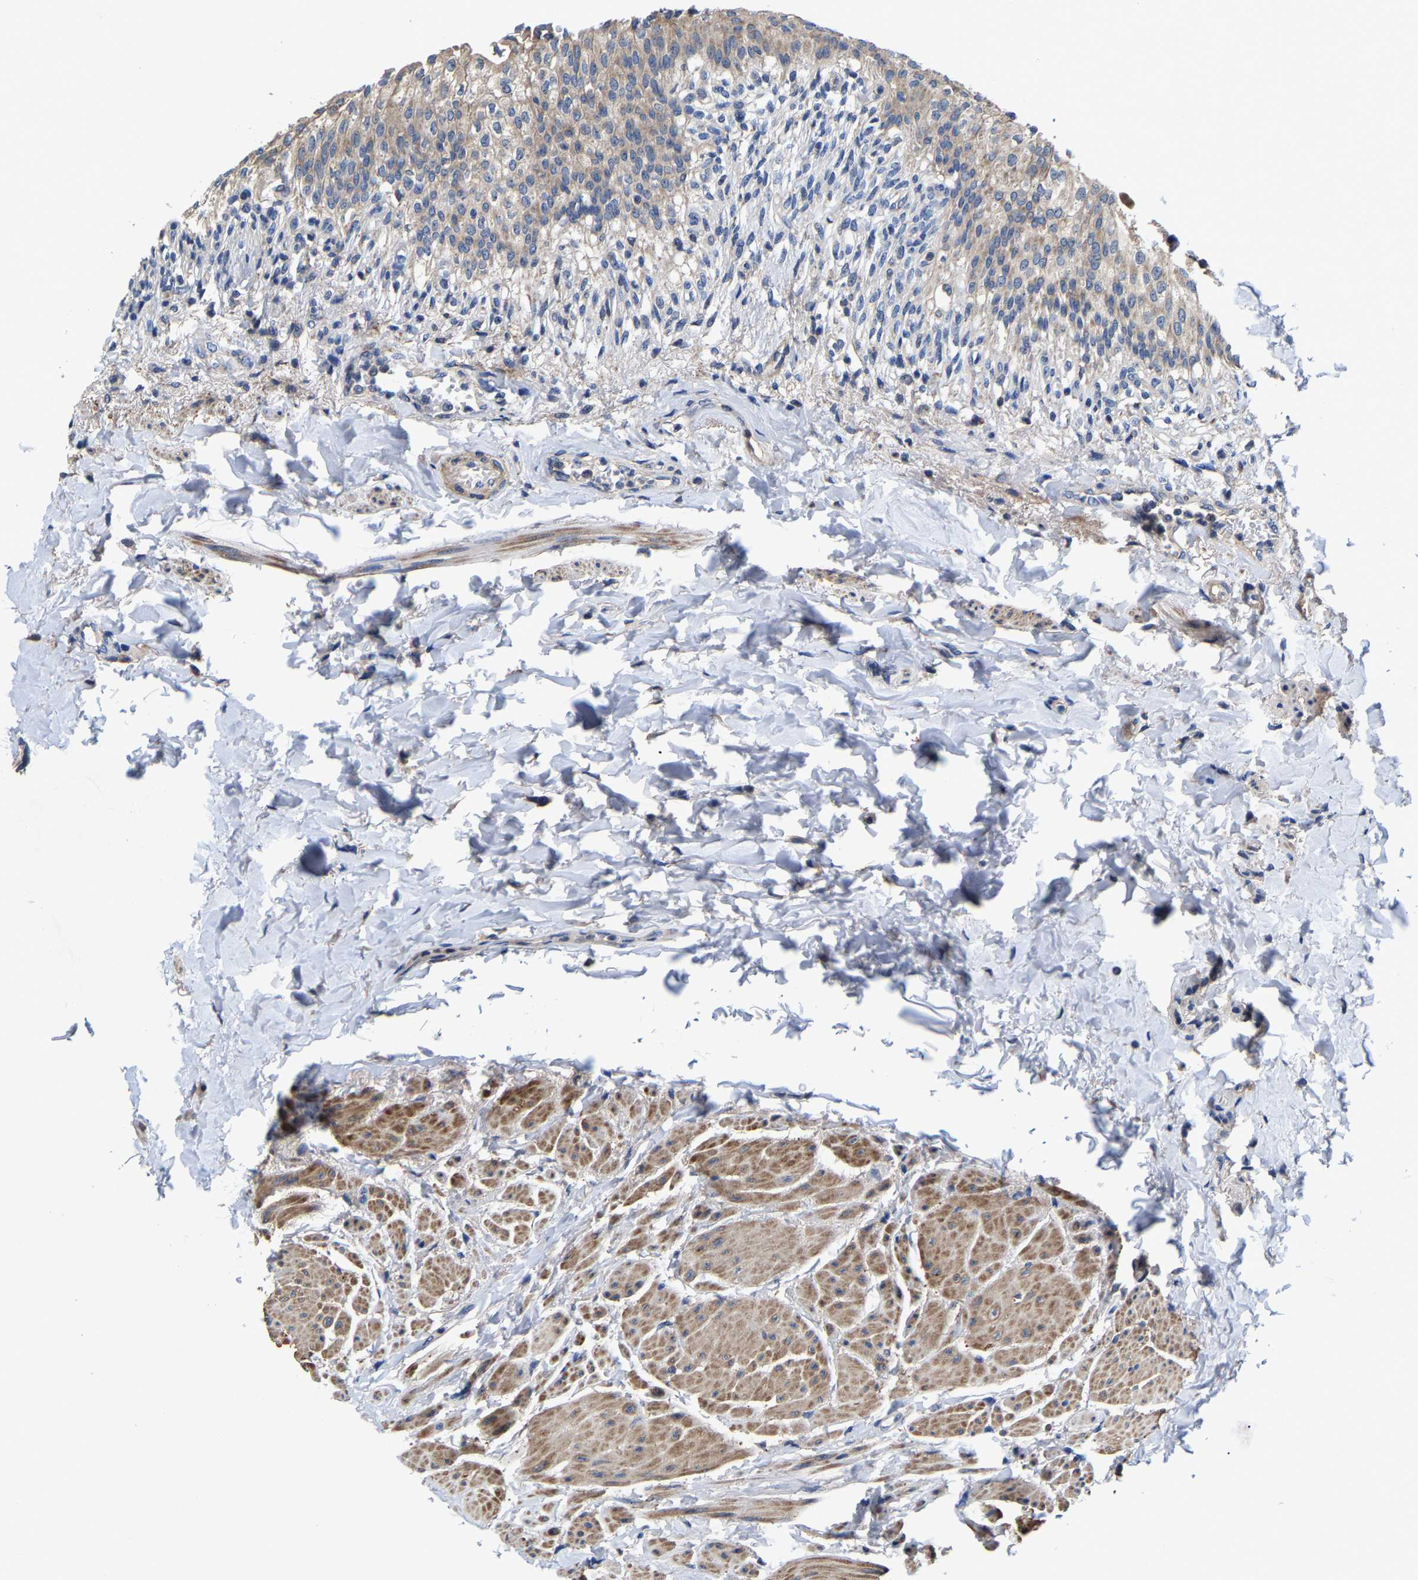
{"staining": {"intensity": "moderate", "quantity": ">75%", "location": "cytoplasmic/membranous"}, "tissue": "urinary bladder", "cell_type": "Urothelial cells", "image_type": "normal", "snomed": [{"axis": "morphology", "description": "Normal tissue, NOS"}, {"axis": "topography", "description": "Urinary bladder"}], "caption": "Urothelial cells display medium levels of moderate cytoplasmic/membranous staining in approximately >75% of cells in unremarkable human urinary bladder.", "gene": "SLC12A2", "patient": {"sex": "female", "age": 60}}